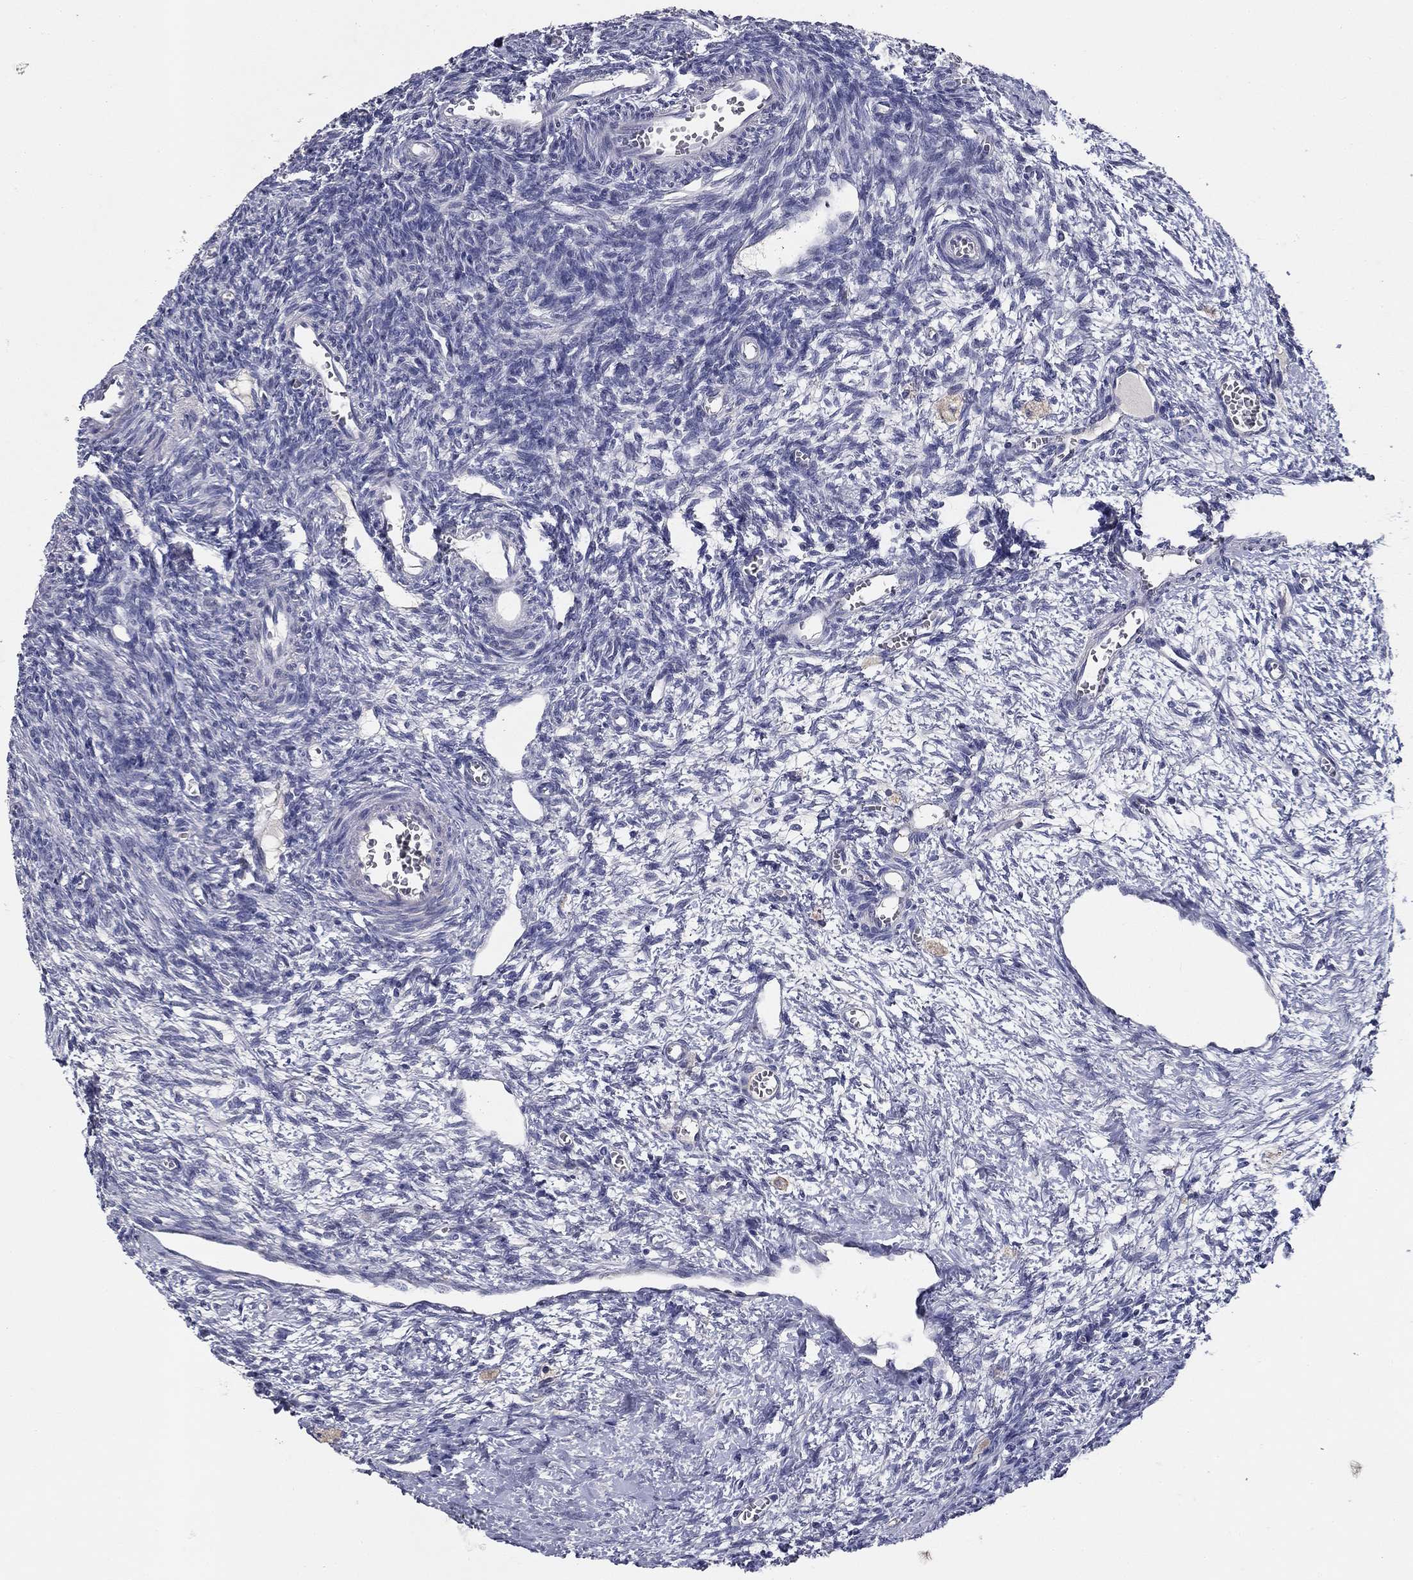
{"staining": {"intensity": "negative", "quantity": "none", "location": "none"}, "tissue": "ovary", "cell_type": "Ovarian stroma cells", "image_type": "normal", "snomed": [{"axis": "morphology", "description": "Normal tissue, NOS"}, {"axis": "topography", "description": "Ovary"}], "caption": "IHC histopathology image of normal ovary stained for a protein (brown), which shows no staining in ovarian stroma cells. (DAB immunohistochemistry, high magnification).", "gene": "CD274", "patient": {"sex": "female", "age": 27}}